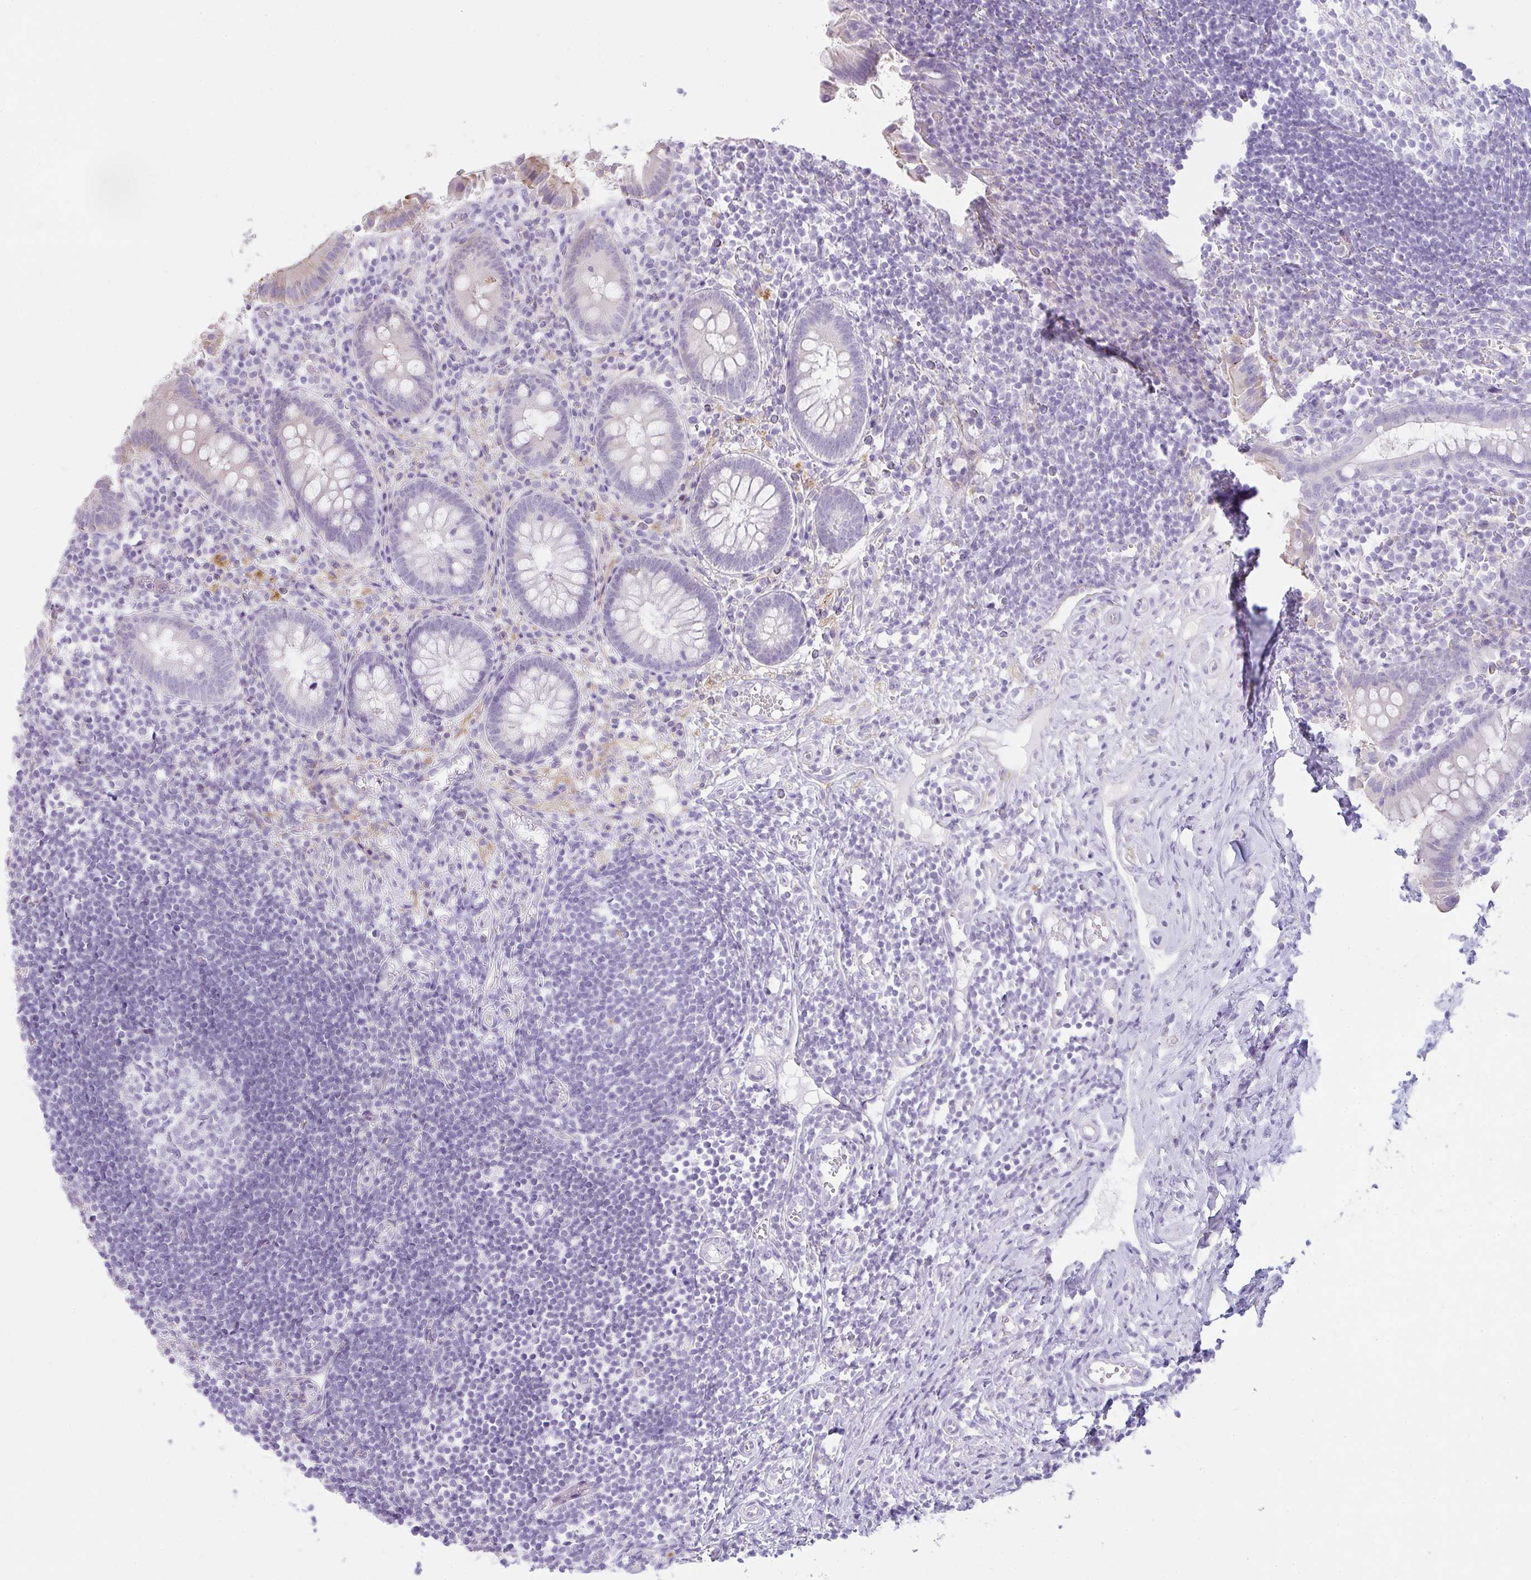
{"staining": {"intensity": "moderate", "quantity": "<25%", "location": "cytoplasmic/membranous"}, "tissue": "appendix", "cell_type": "Glandular cells", "image_type": "normal", "snomed": [{"axis": "morphology", "description": "Normal tissue, NOS"}, {"axis": "topography", "description": "Appendix"}], "caption": "Immunohistochemistry (IHC) photomicrograph of normal appendix: appendix stained using immunohistochemistry (IHC) demonstrates low levels of moderate protein expression localized specifically in the cytoplasmic/membranous of glandular cells, appearing as a cytoplasmic/membranous brown color.", "gene": "RASL10A", "patient": {"sex": "female", "age": 17}}